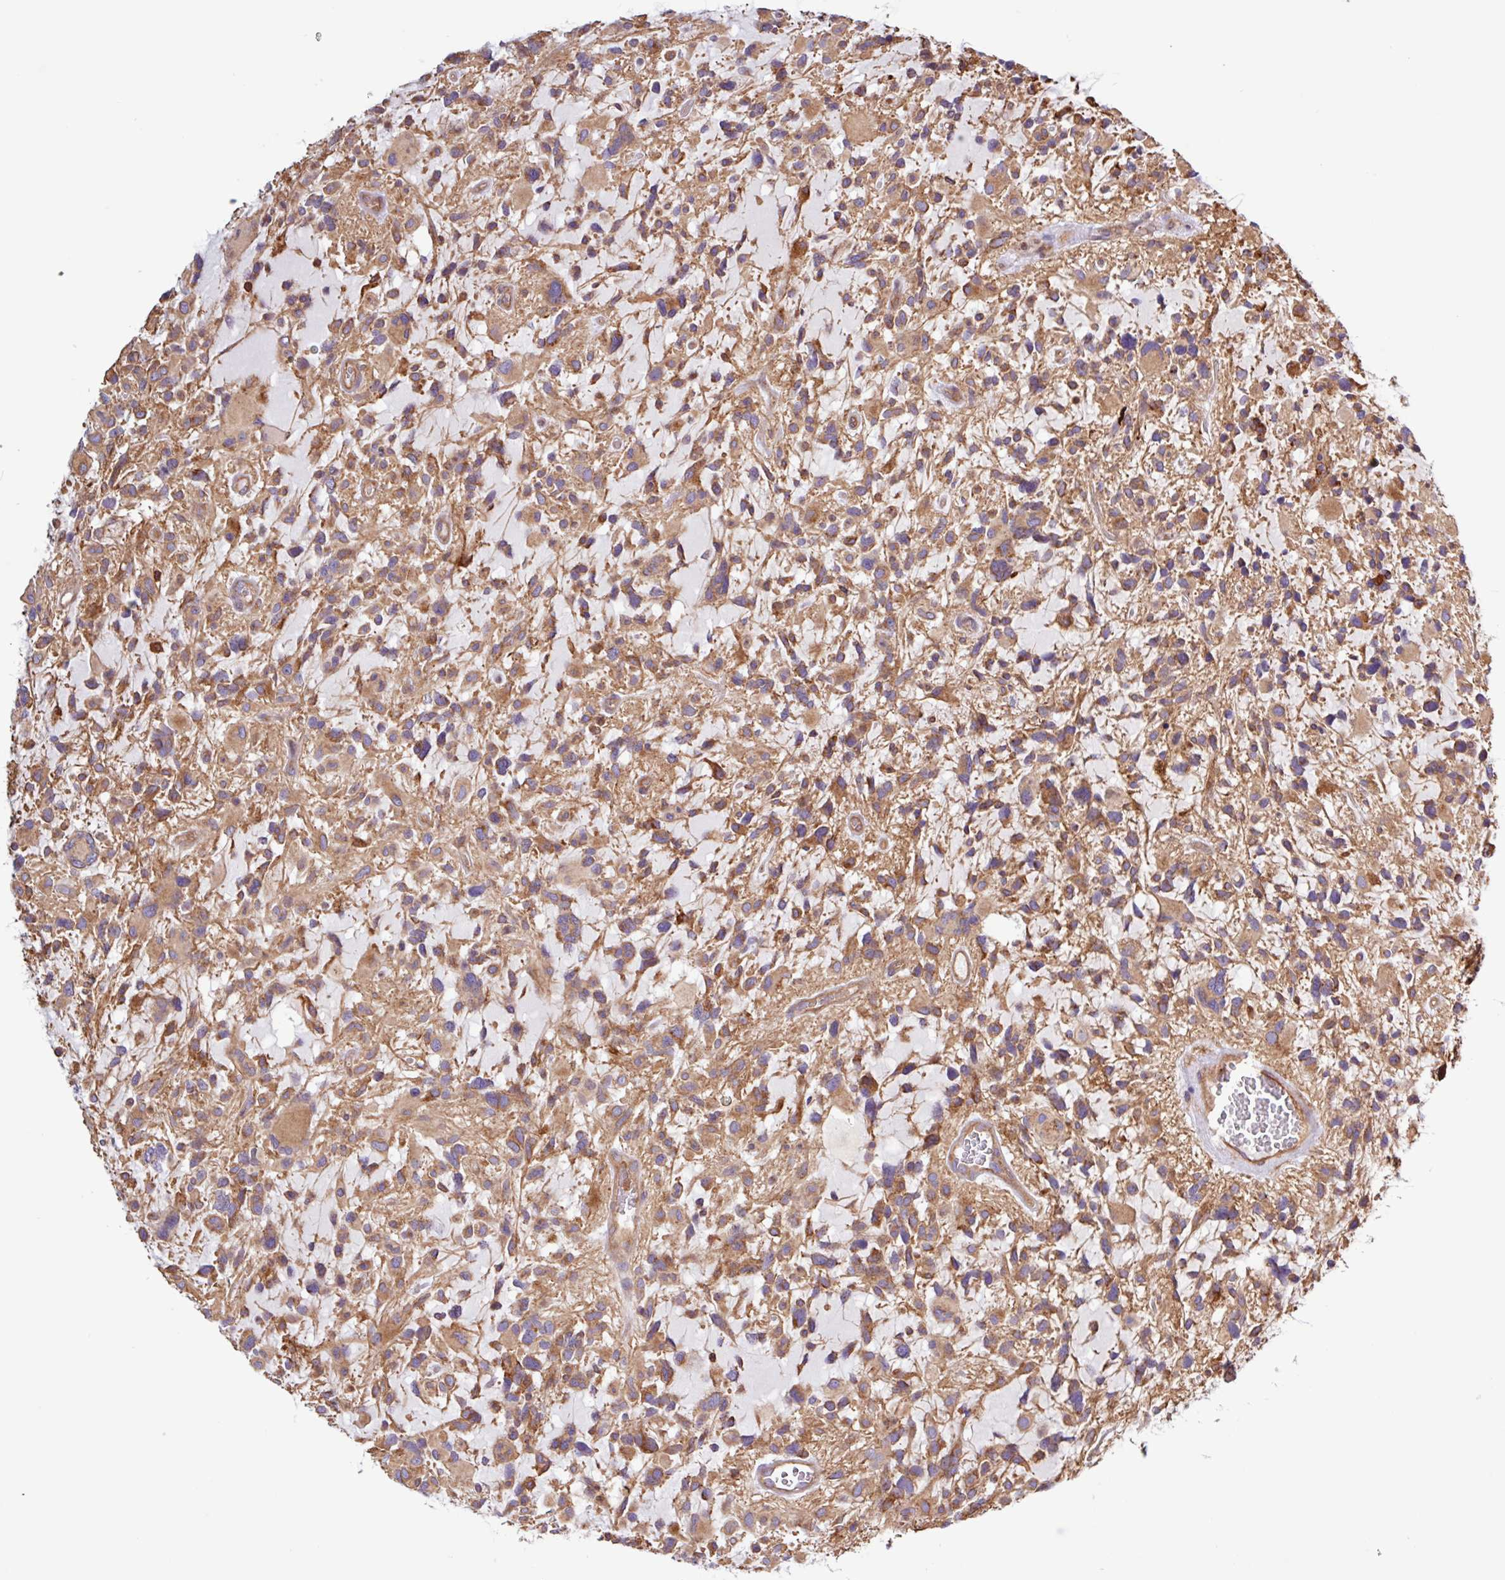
{"staining": {"intensity": "moderate", "quantity": ">75%", "location": "cytoplasmic/membranous"}, "tissue": "glioma", "cell_type": "Tumor cells", "image_type": "cancer", "snomed": [{"axis": "morphology", "description": "Glioma, malignant, High grade"}, {"axis": "topography", "description": "Brain"}], "caption": "IHC micrograph of neoplastic tissue: human glioma stained using immunohistochemistry (IHC) shows medium levels of moderate protein expression localized specifically in the cytoplasmic/membranous of tumor cells, appearing as a cytoplasmic/membranous brown color.", "gene": "ACTR3", "patient": {"sex": "female", "age": 11}}